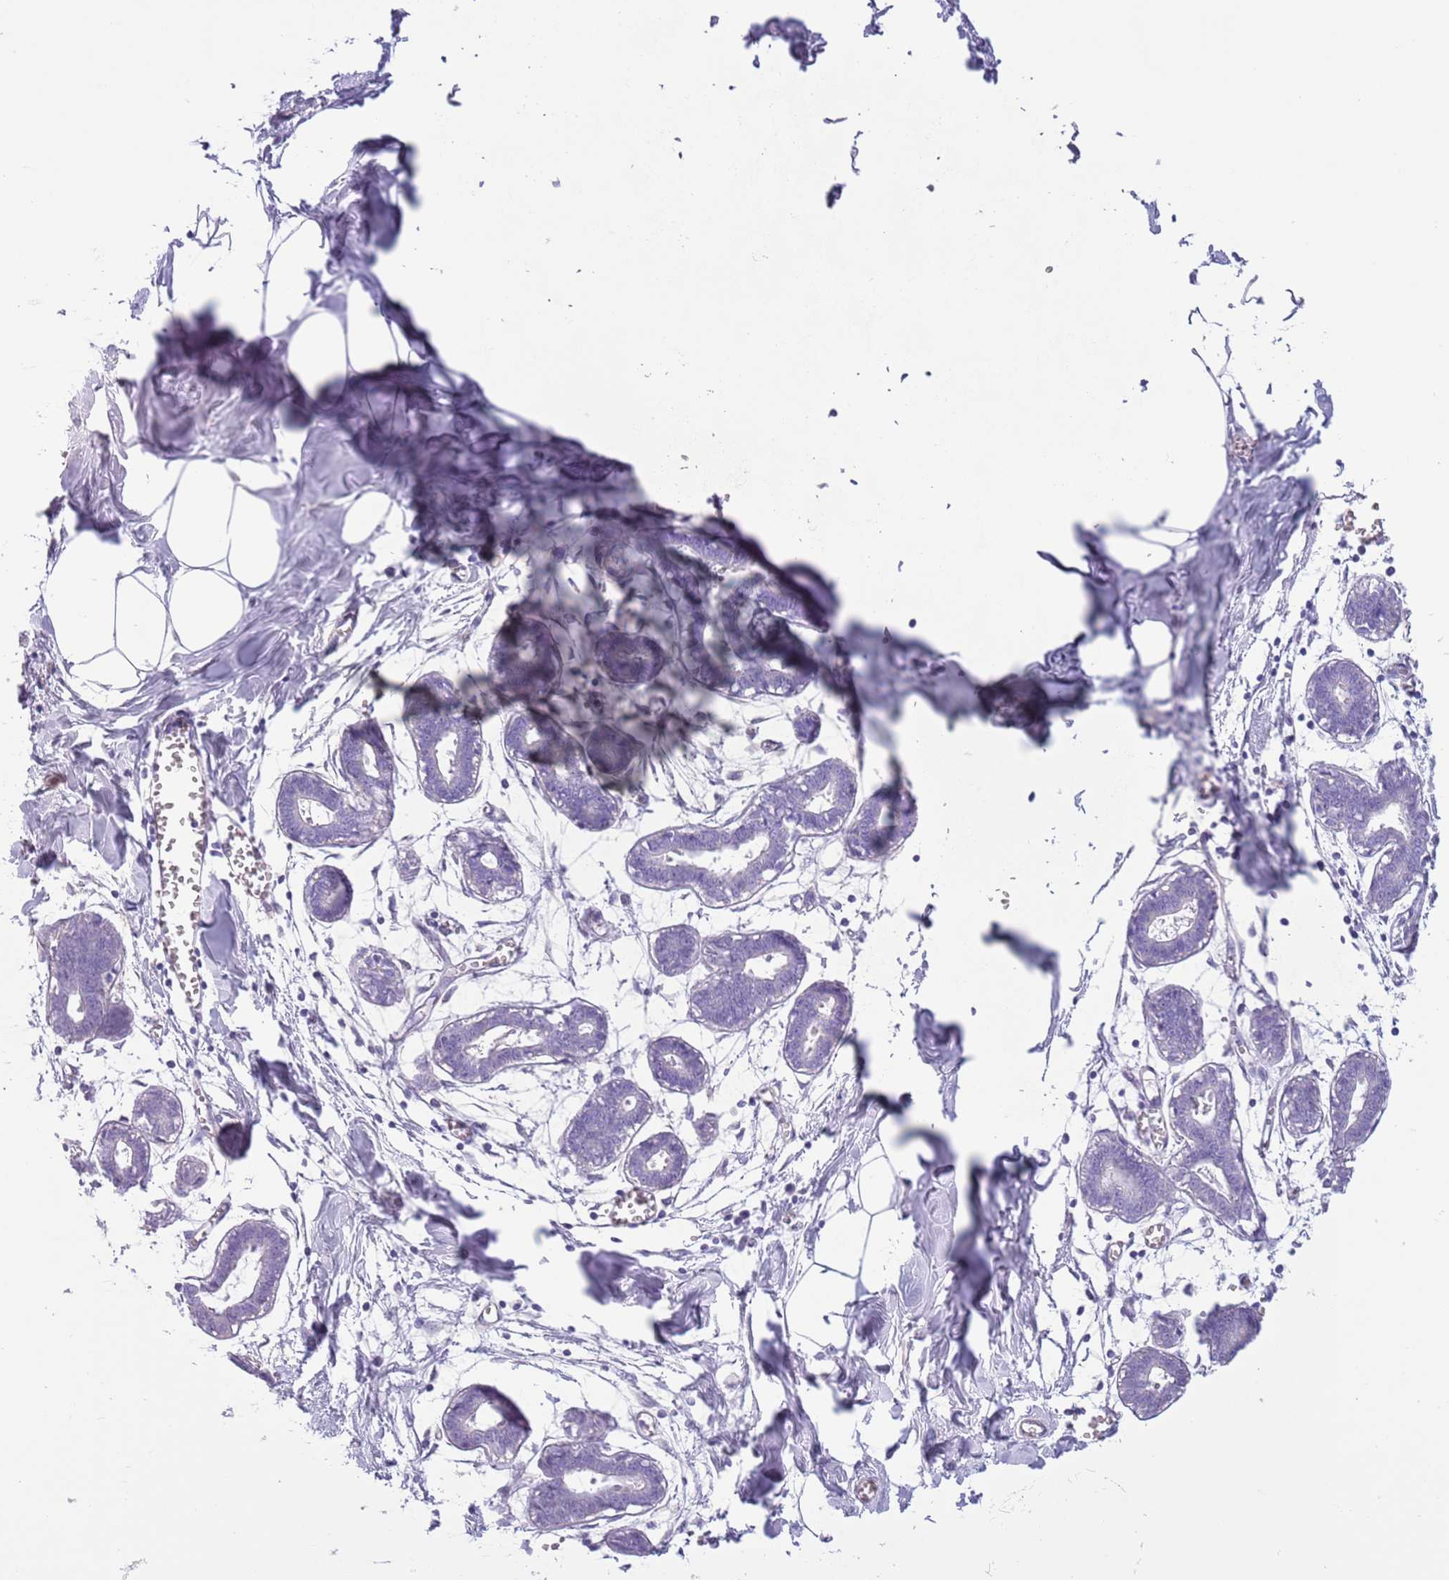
{"staining": {"intensity": "negative", "quantity": "none", "location": "none"}, "tissue": "breast", "cell_type": "Adipocytes", "image_type": "normal", "snomed": [{"axis": "morphology", "description": "Normal tissue, NOS"}, {"axis": "topography", "description": "Breast"}], "caption": "Adipocytes are negative for protein expression in normal human breast. (Brightfield microscopy of DAB (3,3'-diaminobenzidine) immunohistochemistry (IHC) at high magnification).", "gene": "RBP3", "patient": {"sex": "female", "age": 27}}